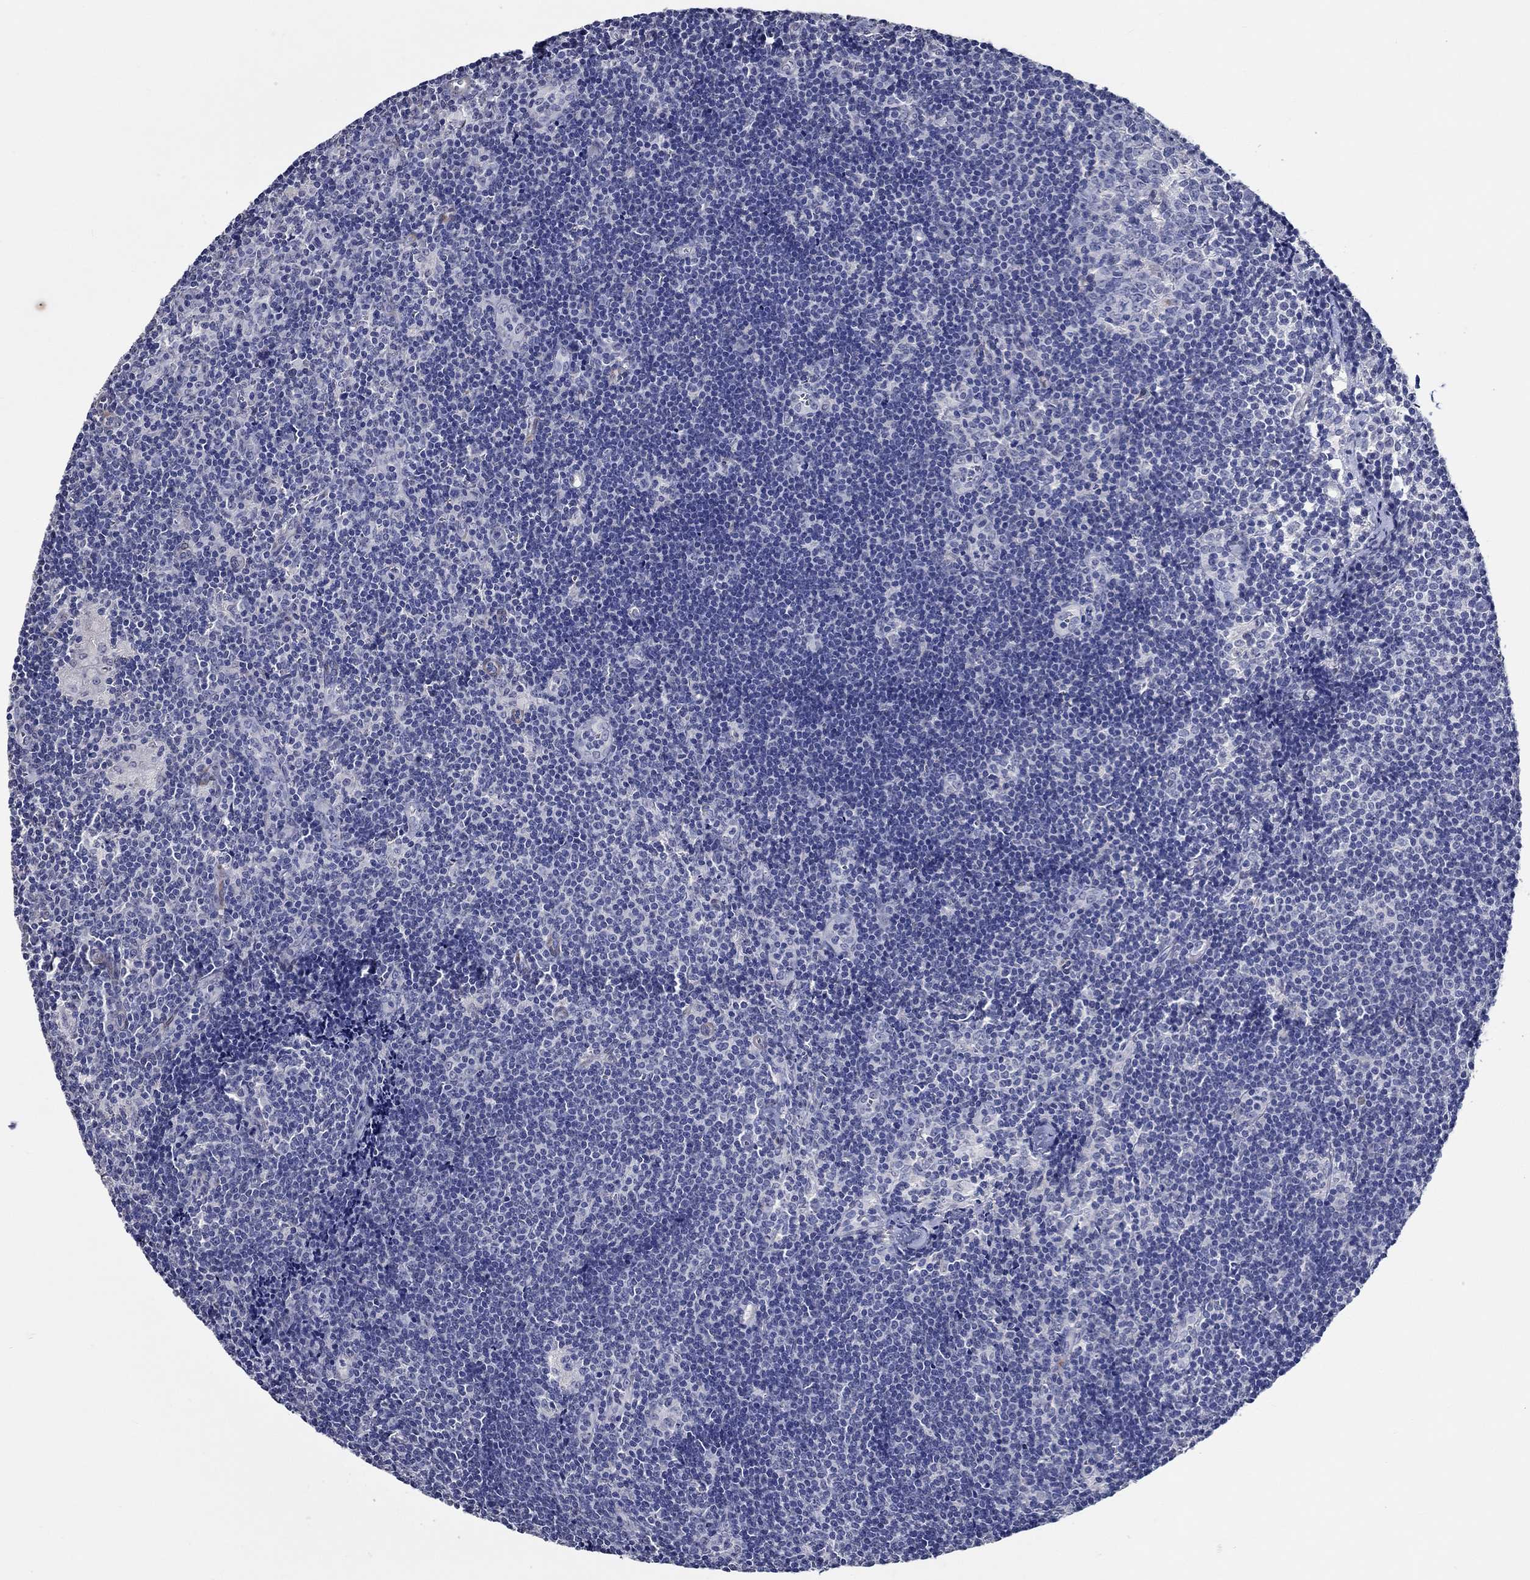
{"staining": {"intensity": "negative", "quantity": "none", "location": "none"}, "tissue": "lymph node", "cell_type": "Germinal center cells", "image_type": "normal", "snomed": [{"axis": "morphology", "description": "Normal tissue, NOS"}, {"axis": "topography", "description": "Lymph node"}], "caption": "A high-resolution photomicrograph shows IHC staining of benign lymph node, which displays no significant expression in germinal center cells. The staining was performed using DAB to visualize the protein expression in brown, while the nuclei were stained in blue with hematoxylin (Magnification: 20x).", "gene": "PDE1B", "patient": {"sex": "female", "age": 52}}